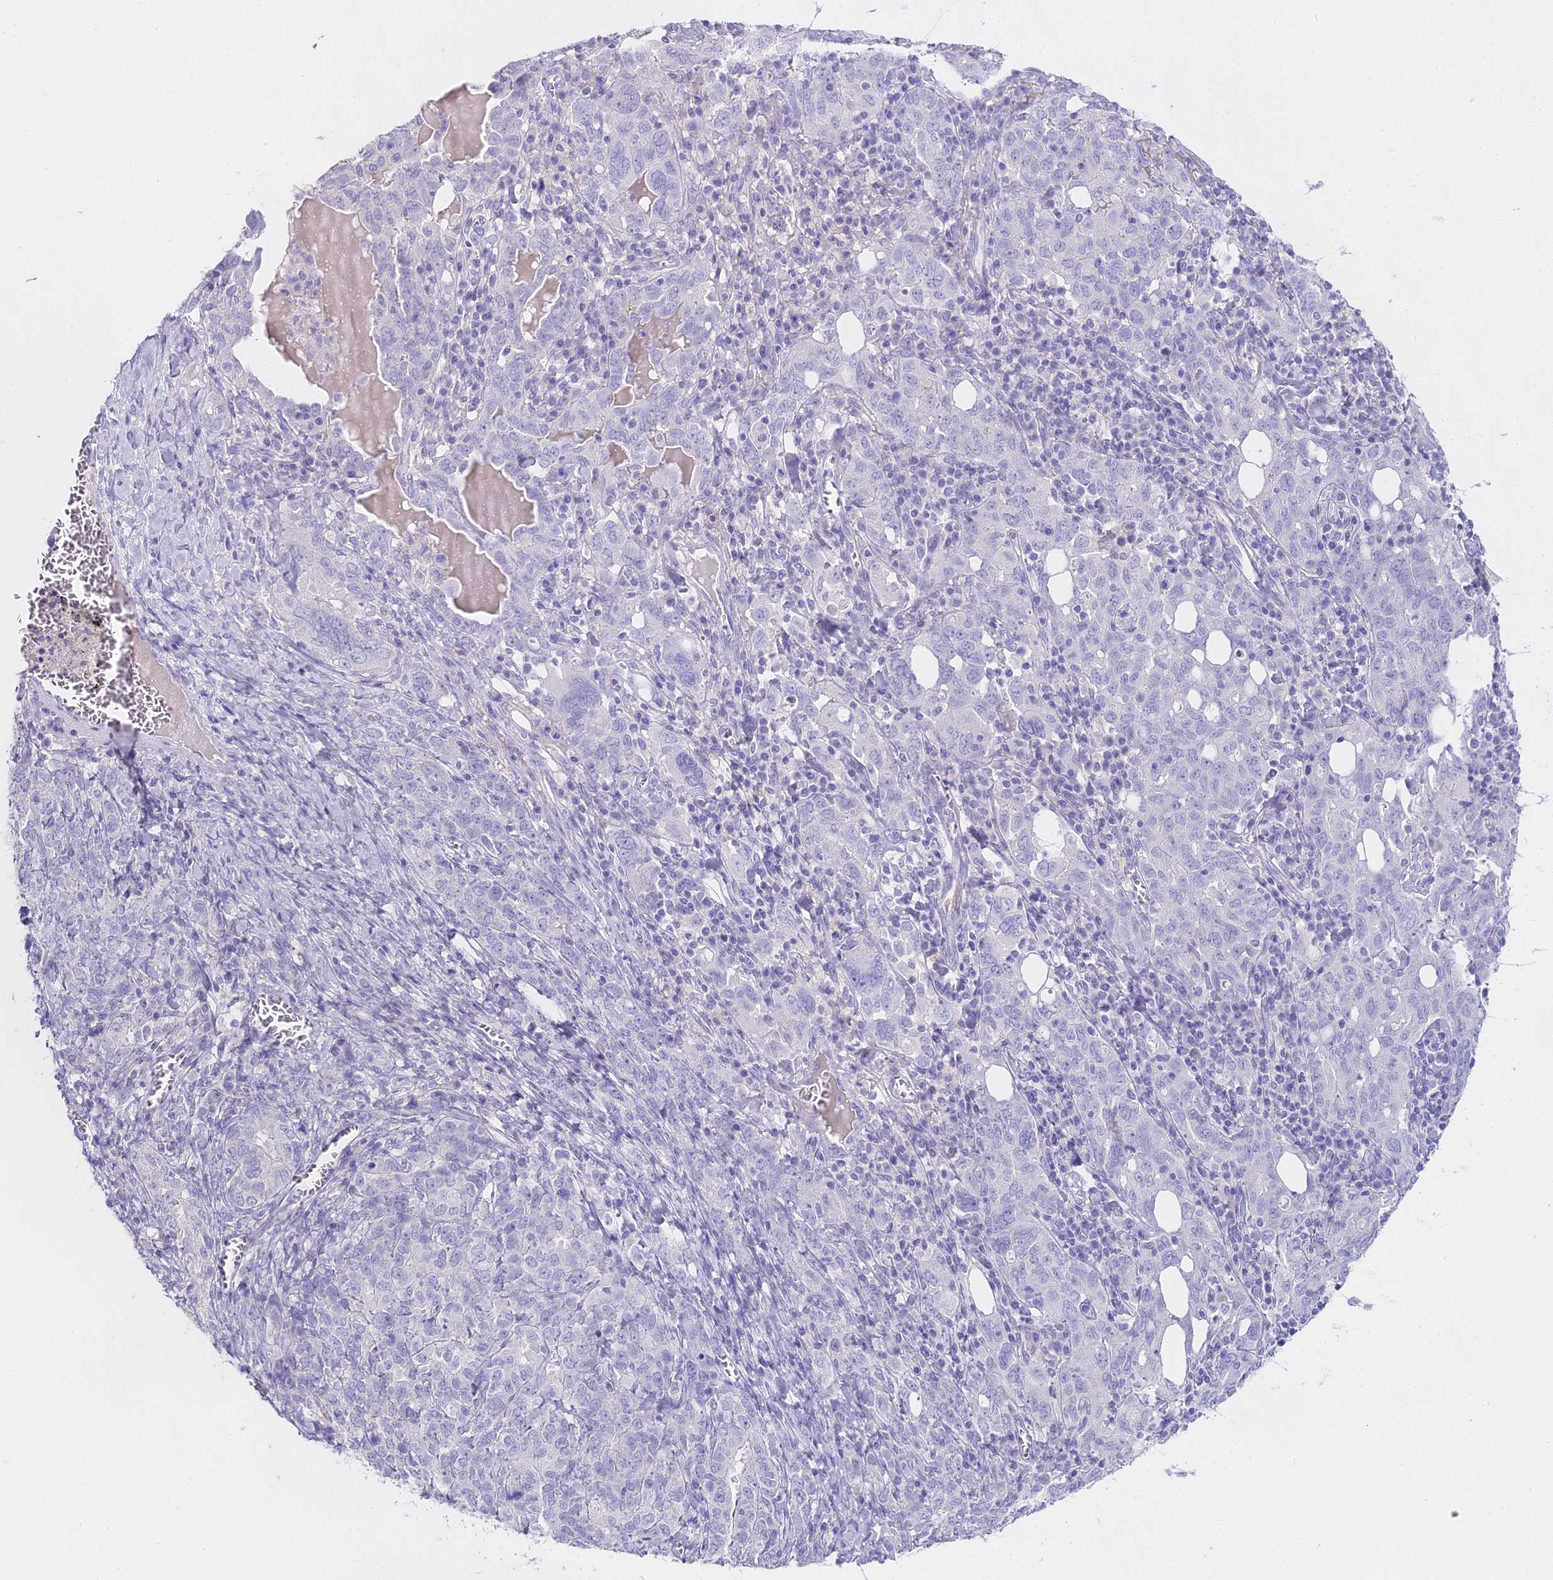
{"staining": {"intensity": "negative", "quantity": "none", "location": "none"}, "tissue": "ovarian cancer", "cell_type": "Tumor cells", "image_type": "cancer", "snomed": [{"axis": "morphology", "description": "Carcinoma, endometroid"}, {"axis": "topography", "description": "Ovary"}], "caption": "Protein analysis of ovarian endometroid carcinoma shows no significant positivity in tumor cells.", "gene": "ALPP", "patient": {"sex": "female", "age": 62}}